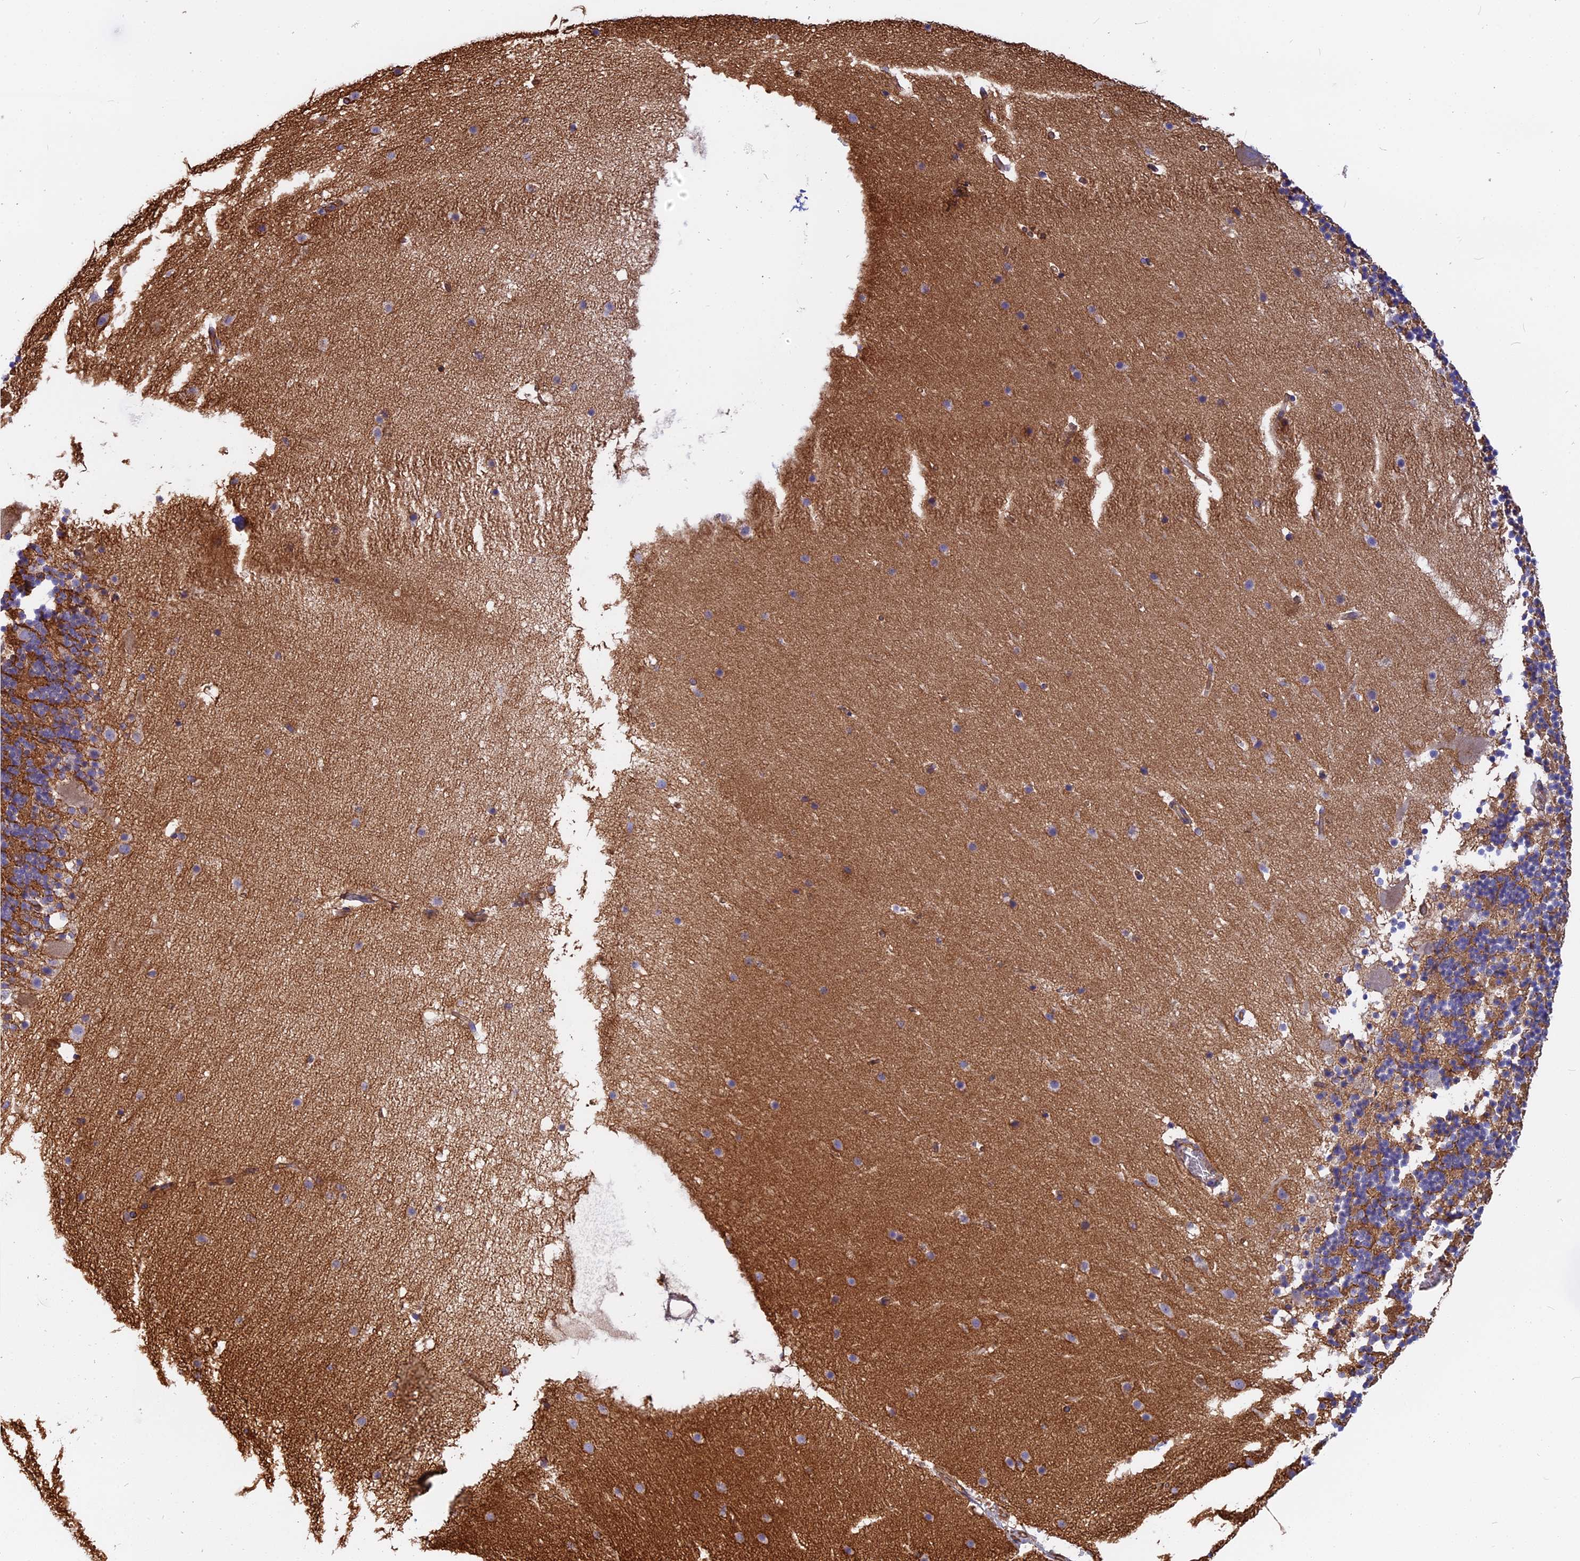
{"staining": {"intensity": "moderate", "quantity": "25%-75%", "location": "cytoplasmic/membranous"}, "tissue": "cerebellum", "cell_type": "Cells in granular layer", "image_type": "normal", "snomed": [{"axis": "morphology", "description": "Normal tissue, NOS"}, {"axis": "topography", "description": "Cerebellum"}], "caption": "Cells in granular layer exhibit medium levels of moderate cytoplasmic/membranous positivity in about 25%-75% of cells in unremarkable cerebellum. The staining was performed using DAB (3,3'-diaminobenzidine), with brown indicating positive protein expression. Nuclei are stained blue with hematoxylin.", "gene": "CNBD2", "patient": {"sex": "male", "age": 57}}